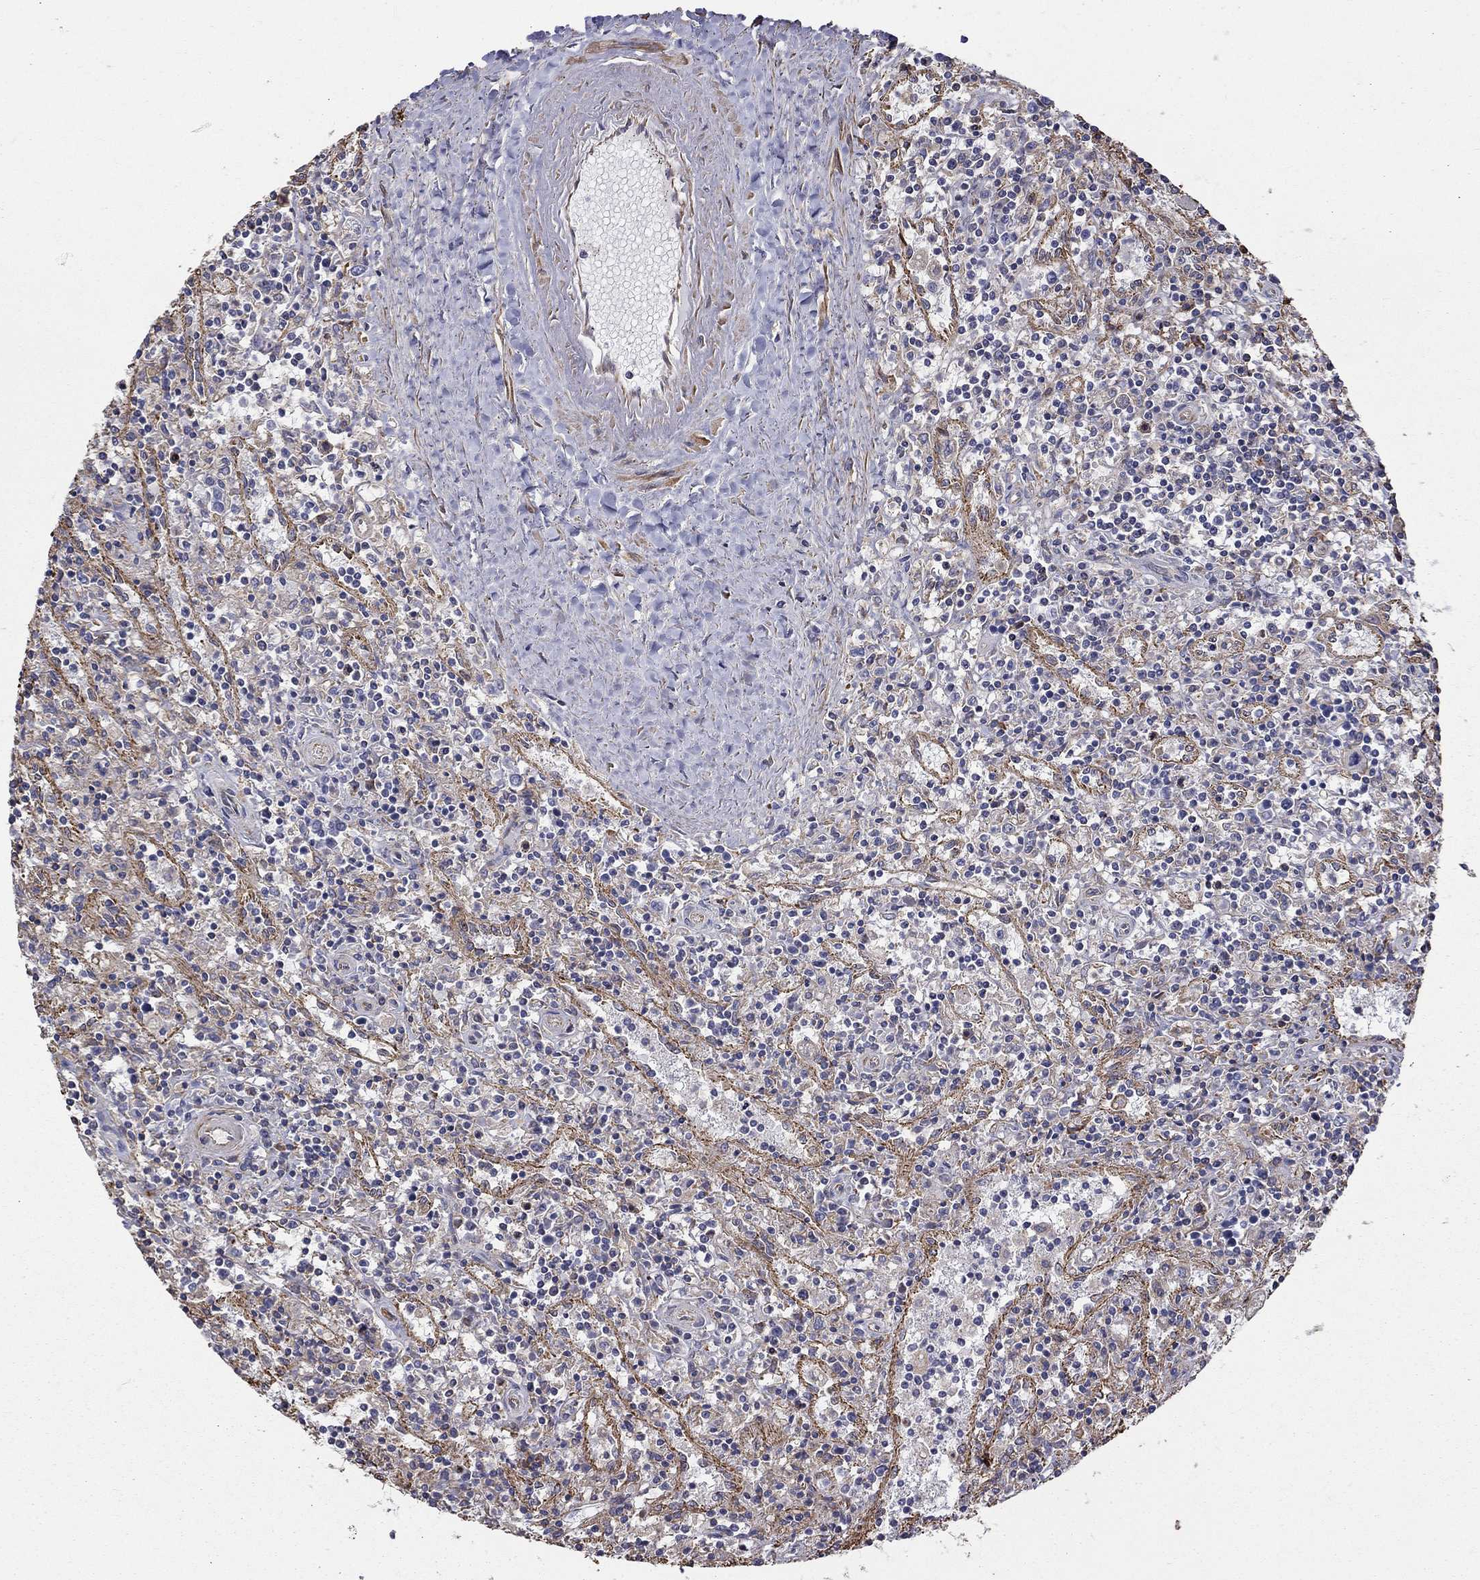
{"staining": {"intensity": "negative", "quantity": "none", "location": "none"}, "tissue": "lymphoma", "cell_type": "Tumor cells", "image_type": "cancer", "snomed": [{"axis": "morphology", "description": "Malignant lymphoma, non-Hodgkin's type, Low grade"}, {"axis": "topography", "description": "Spleen"}], "caption": "Human lymphoma stained for a protein using immunohistochemistry shows no positivity in tumor cells.", "gene": "NPHP1", "patient": {"sex": "male", "age": 62}}